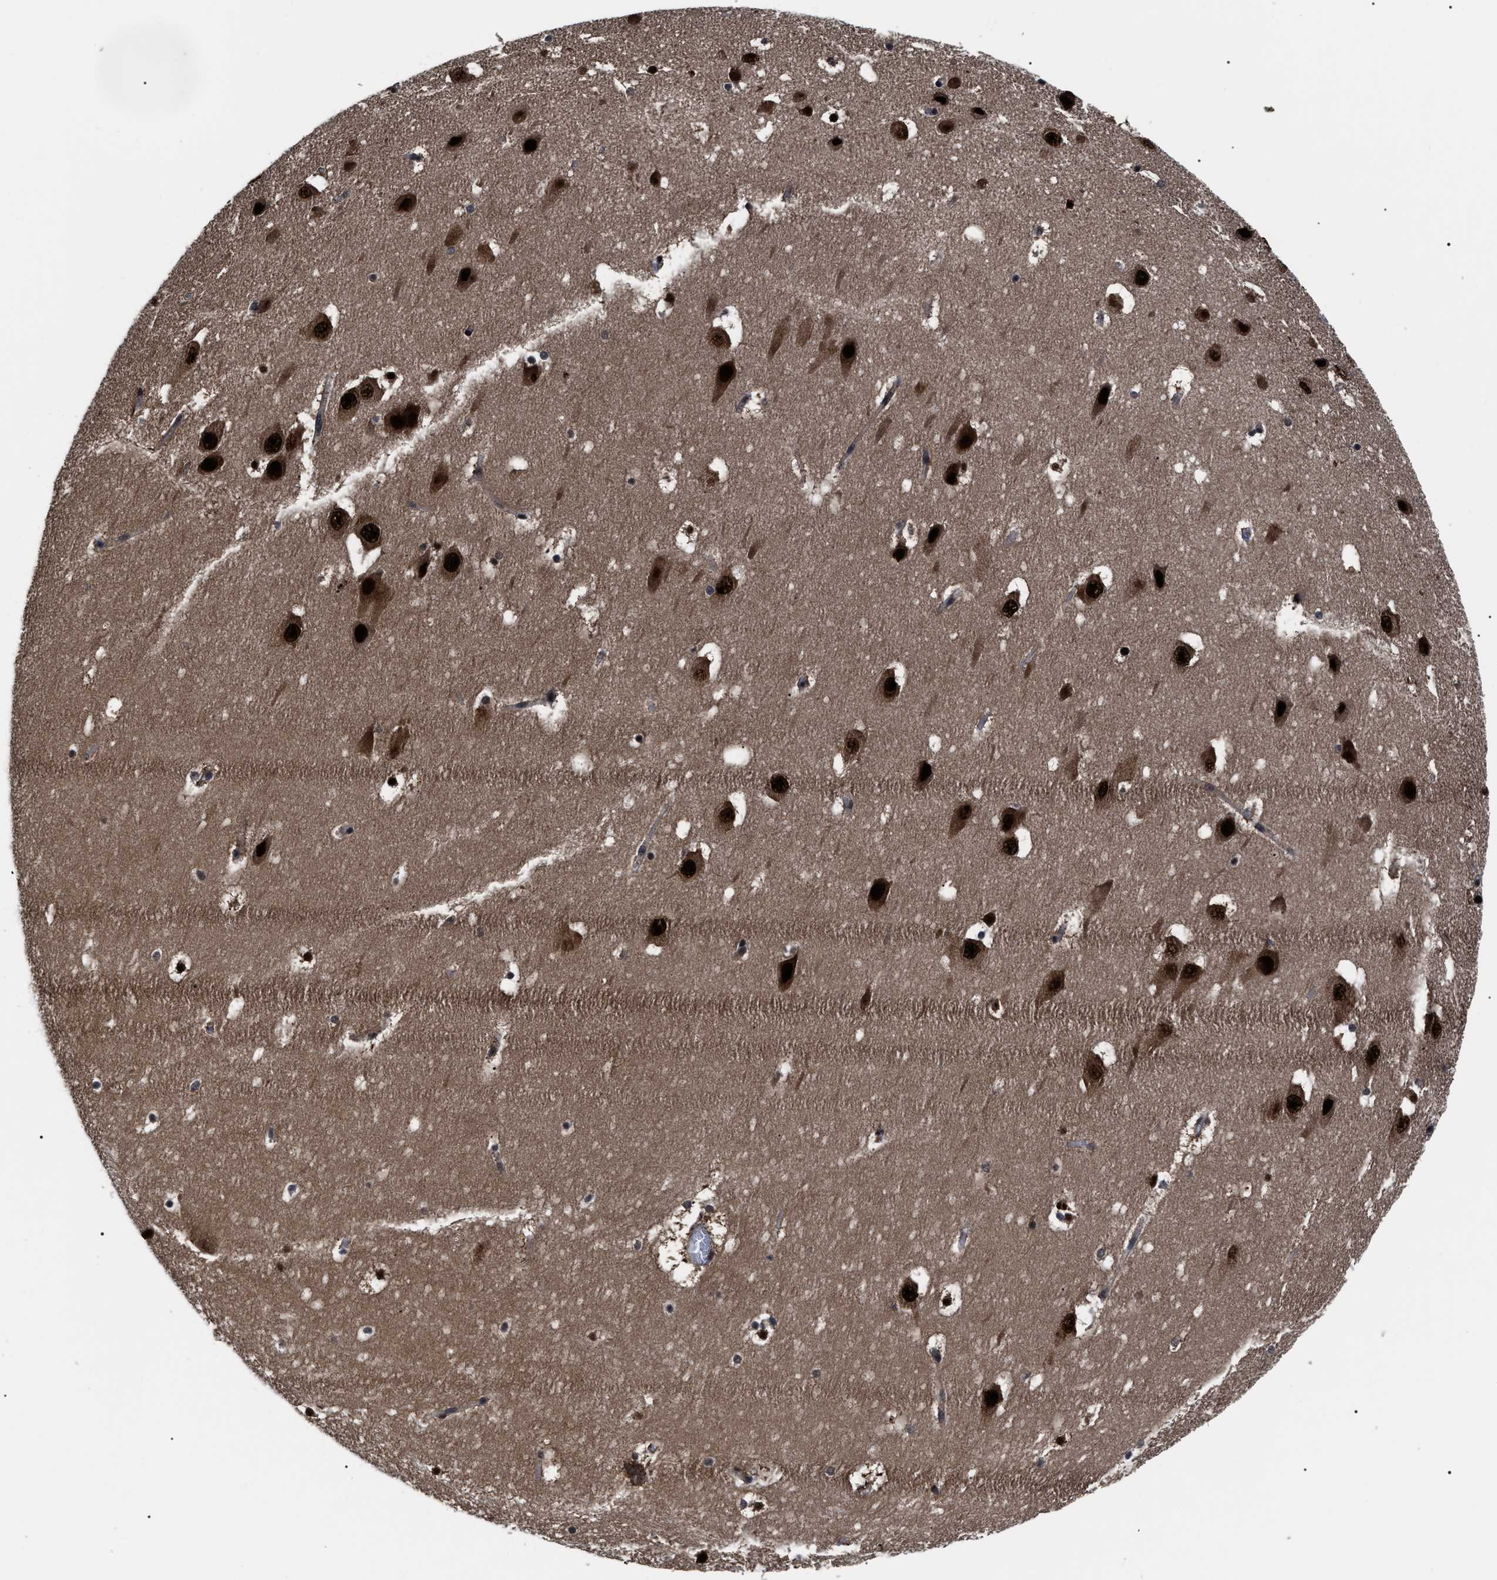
{"staining": {"intensity": "strong", "quantity": "25%-75%", "location": "nuclear"}, "tissue": "hippocampus", "cell_type": "Glial cells", "image_type": "normal", "snomed": [{"axis": "morphology", "description": "Normal tissue, NOS"}, {"axis": "topography", "description": "Hippocampus"}], "caption": "Protein staining reveals strong nuclear expression in approximately 25%-75% of glial cells in benign hippocampus. Nuclei are stained in blue.", "gene": "CSNK2A1", "patient": {"sex": "male", "age": 45}}